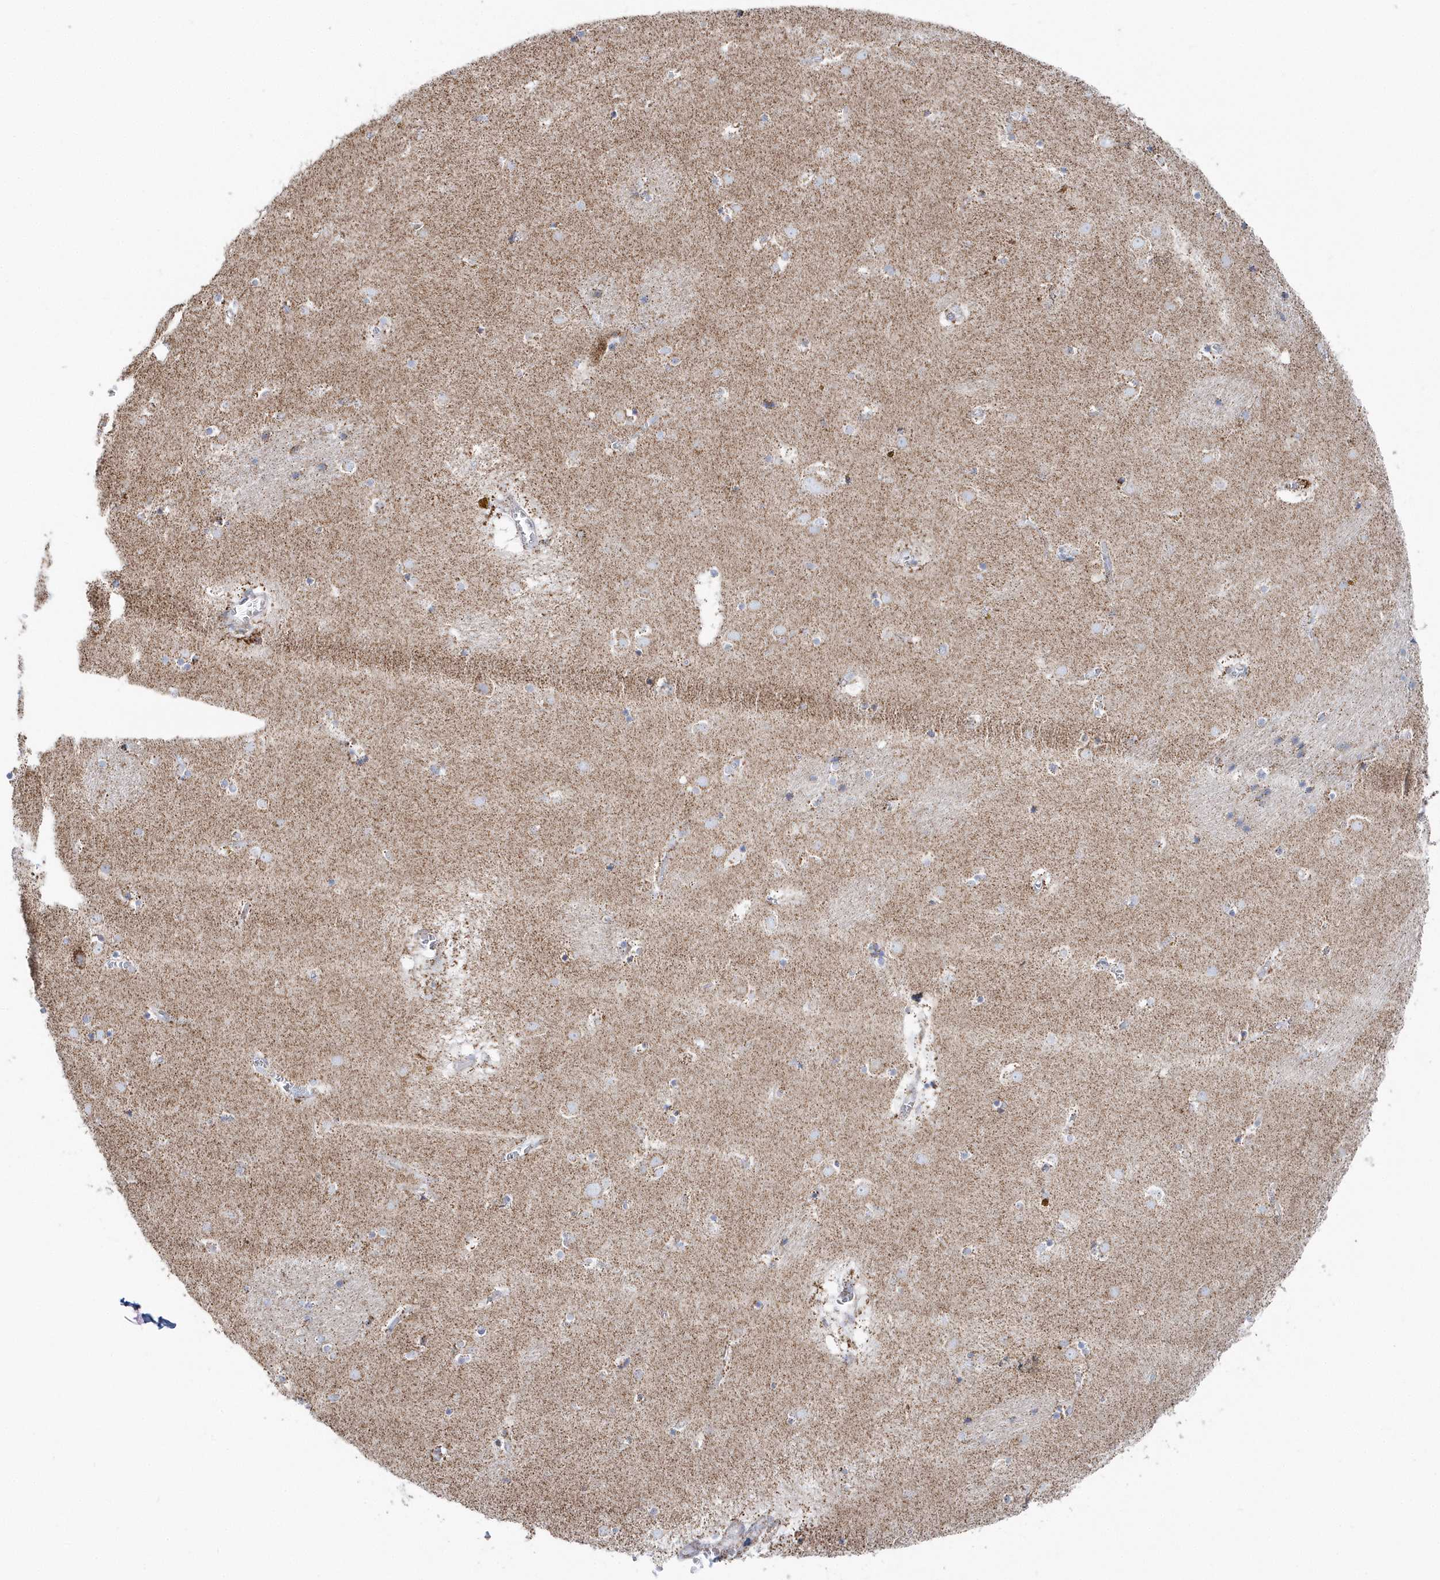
{"staining": {"intensity": "moderate", "quantity": "<25%", "location": "cytoplasmic/membranous"}, "tissue": "caudate", "cell_type": "Glial cells", "image_type": "normal", "snomed": [{"axis": "morphology", "description": "Normal tissue, NOS"}, {"axis": "topography", "description": "Lateral ventricle wall"}], "caption": "Immunohistochemical staining of benign caudate exhibits moderate cytoplasmic/membranous protein staining in about <25% of glial cells. The staining was performed using DAB, with brown indicating positive protein expression. Nuclei are stained blue with hematoxylin.", "gene": "TMCO6", "patient": {"sex": "male", "age": 70}}